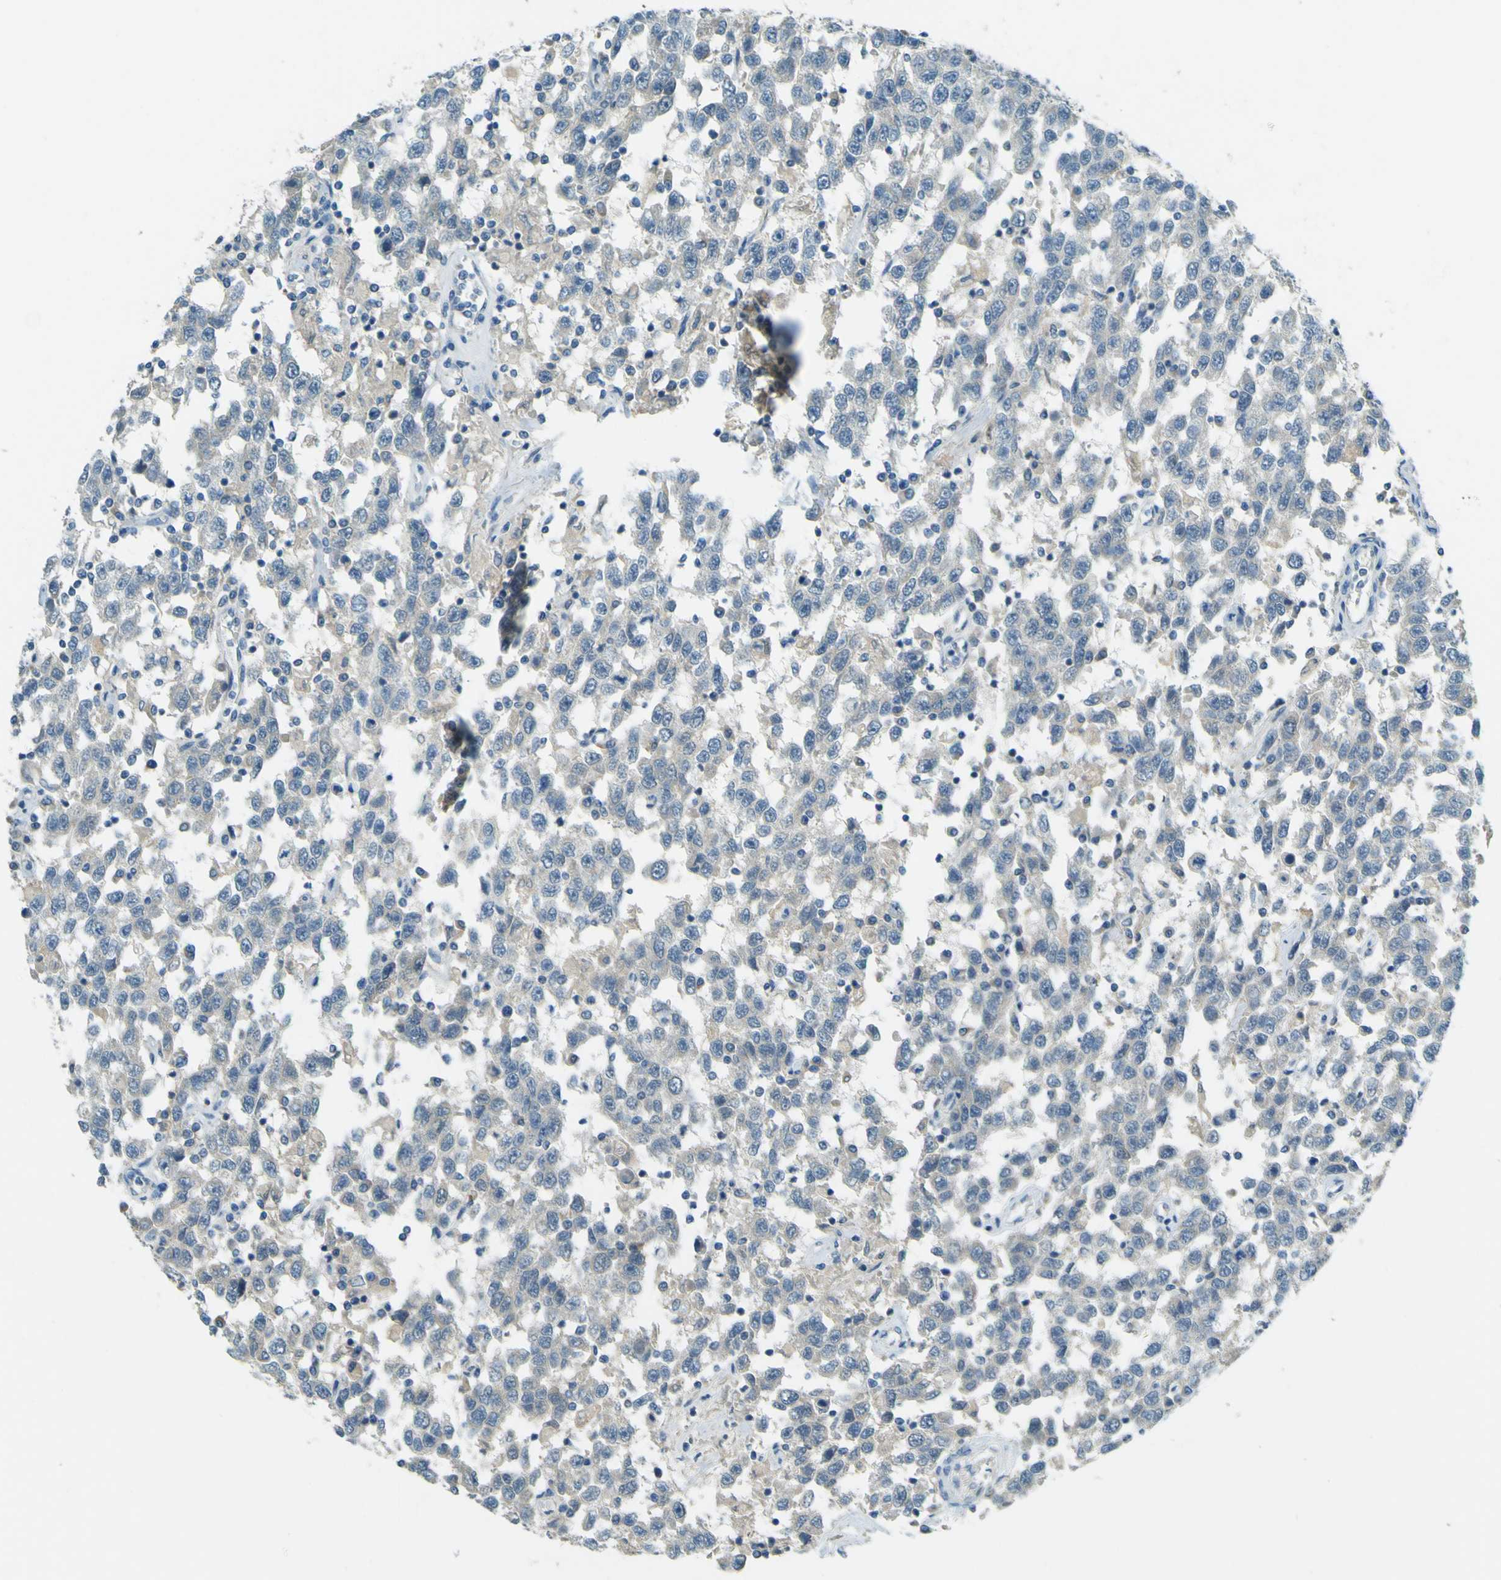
{"staining": {"intensity": "negative", "quantity": "none", "location": "none"}, "tissue": "testis cancer", "cell_type": "Tumor cells", "image_type": "cancer", "snomed": [{"axis": "morphology", "description": "Seminoma, NOS"}, {"axis": "topography", "description": "Testis"}], "caption": "Immunohistochemistry image of testis seminoma stained for a protein (brown), which reveals no expression in tumor cells.", "gene": "FKTN", "patient": {"sex": "male", "age": 41}}